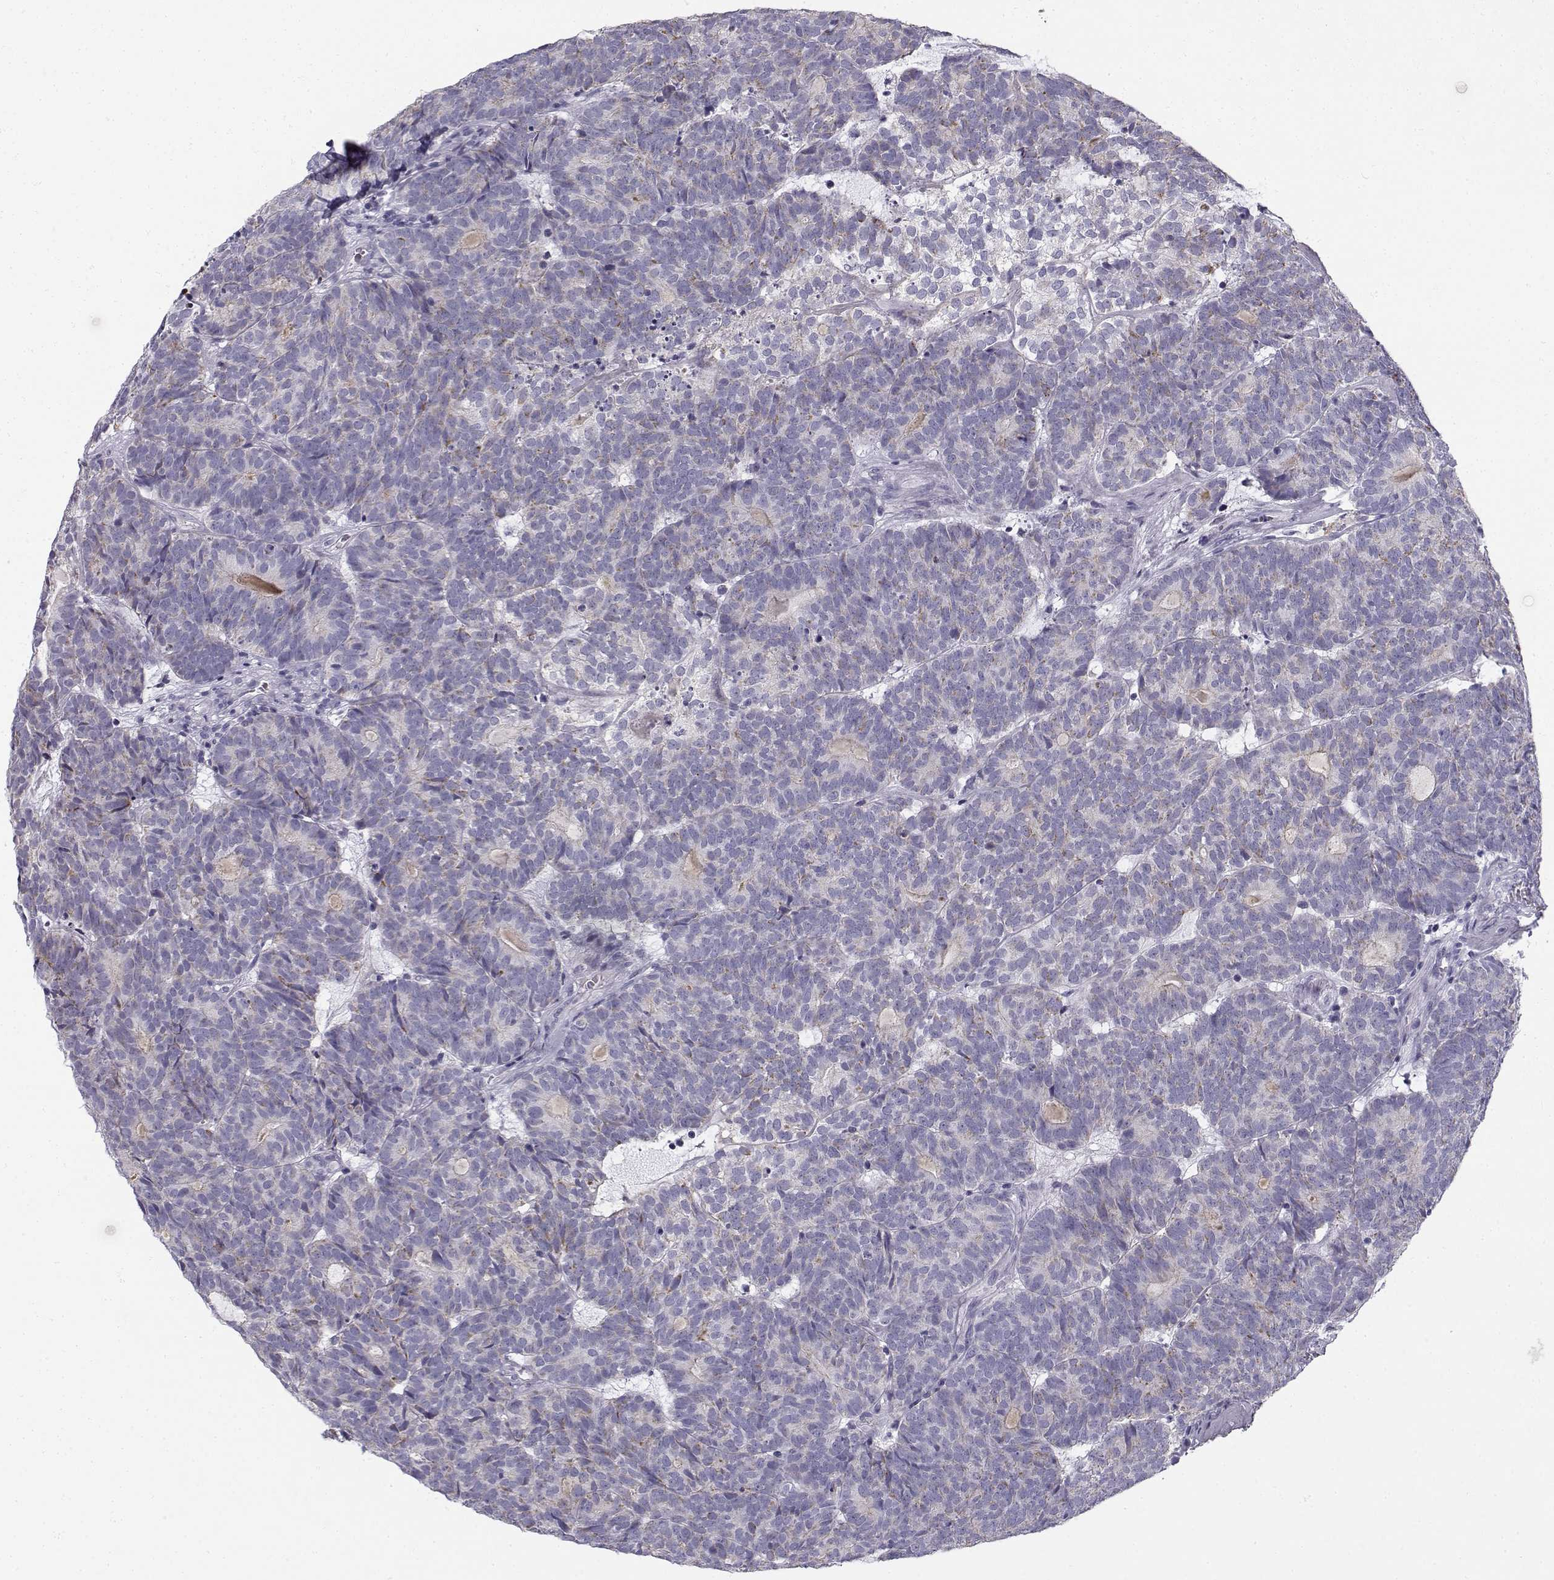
{"staining": {"intensity": "moderate", "quantity": "<25%", "location": "cytoplasmic/membranous"}, "tissue": "head and neck cancer", "cell_type": "Tumor cells", "image_type": "cancer", "snomed": [{"axis": "morphology", "description": "Adenocarcinoma, NOS"}, {"axis": "topography", "description": "Head-Neck"}], "caption": "Immunohistochemistry (IHC) of head and neck cancer exhibits low levels of moderate cytoplasmic/membranous expression in about <25% of tumor cells.", "gene": "CREB3L3", "patient": {"sex": "female", "age": 81}}